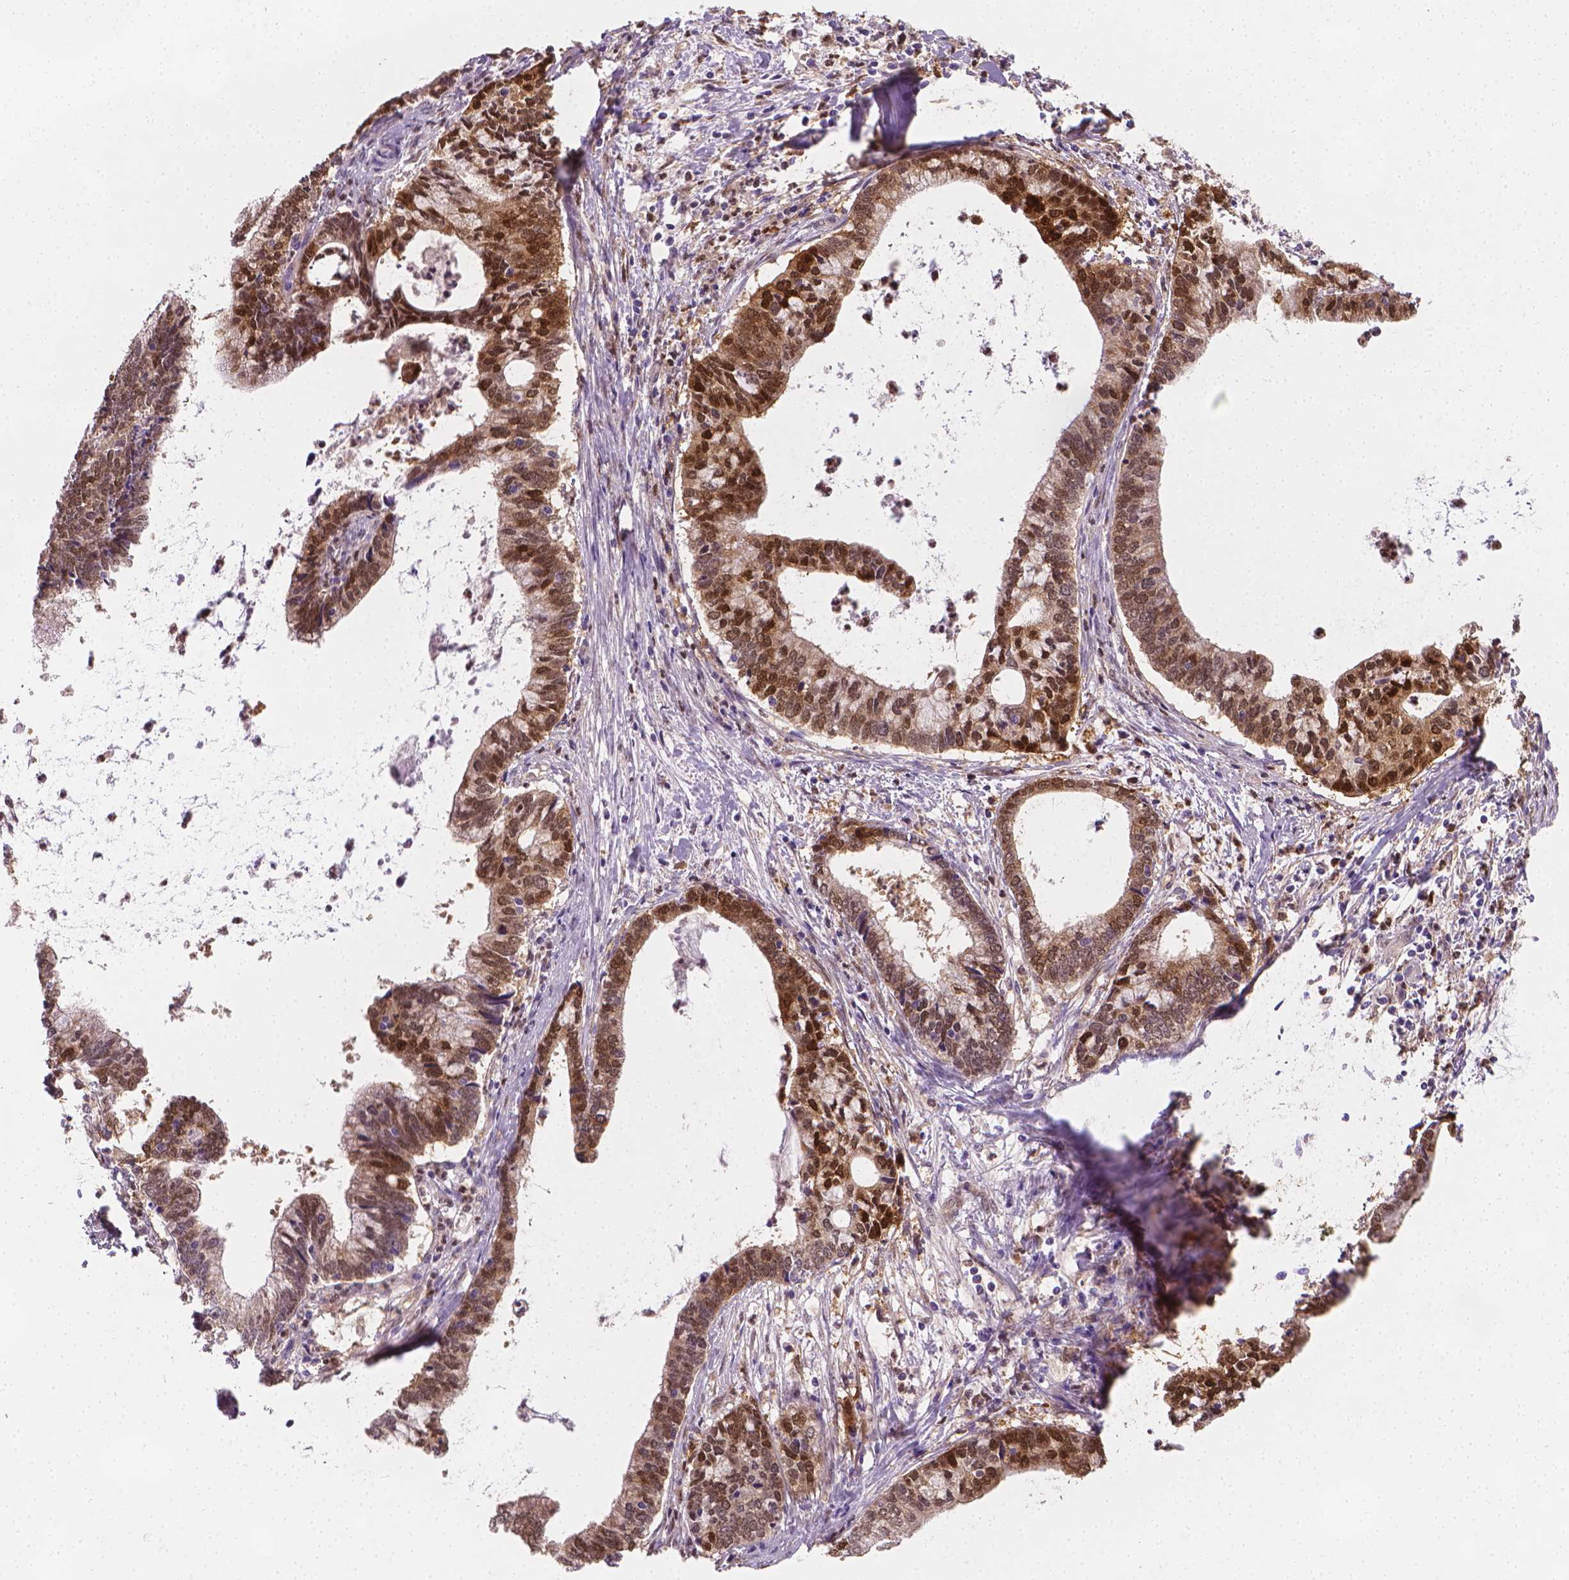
{"staining": {"intensity": "moderate", "quantity": ">75%", "location": "nuclear"}, "tissue": "cervical cancer", "cell_type": "Tumor cells", "image_type": "cancer", "snomed": [{"axis": "morphology", "description": "Adenocarcinoma, NOS"}, {"axis": "topography", "description": "Cervix"}], "caption": "Tumor cells show medium levels of moderate nuclear expression in about >75% of cells in cervical cancer (adenocarcinoma). (brown staining indicates protein expression, while blue staining denotes nuclei).", "gene": "TNFAIP2", "patient": {"sex": "female", "age": 42}}